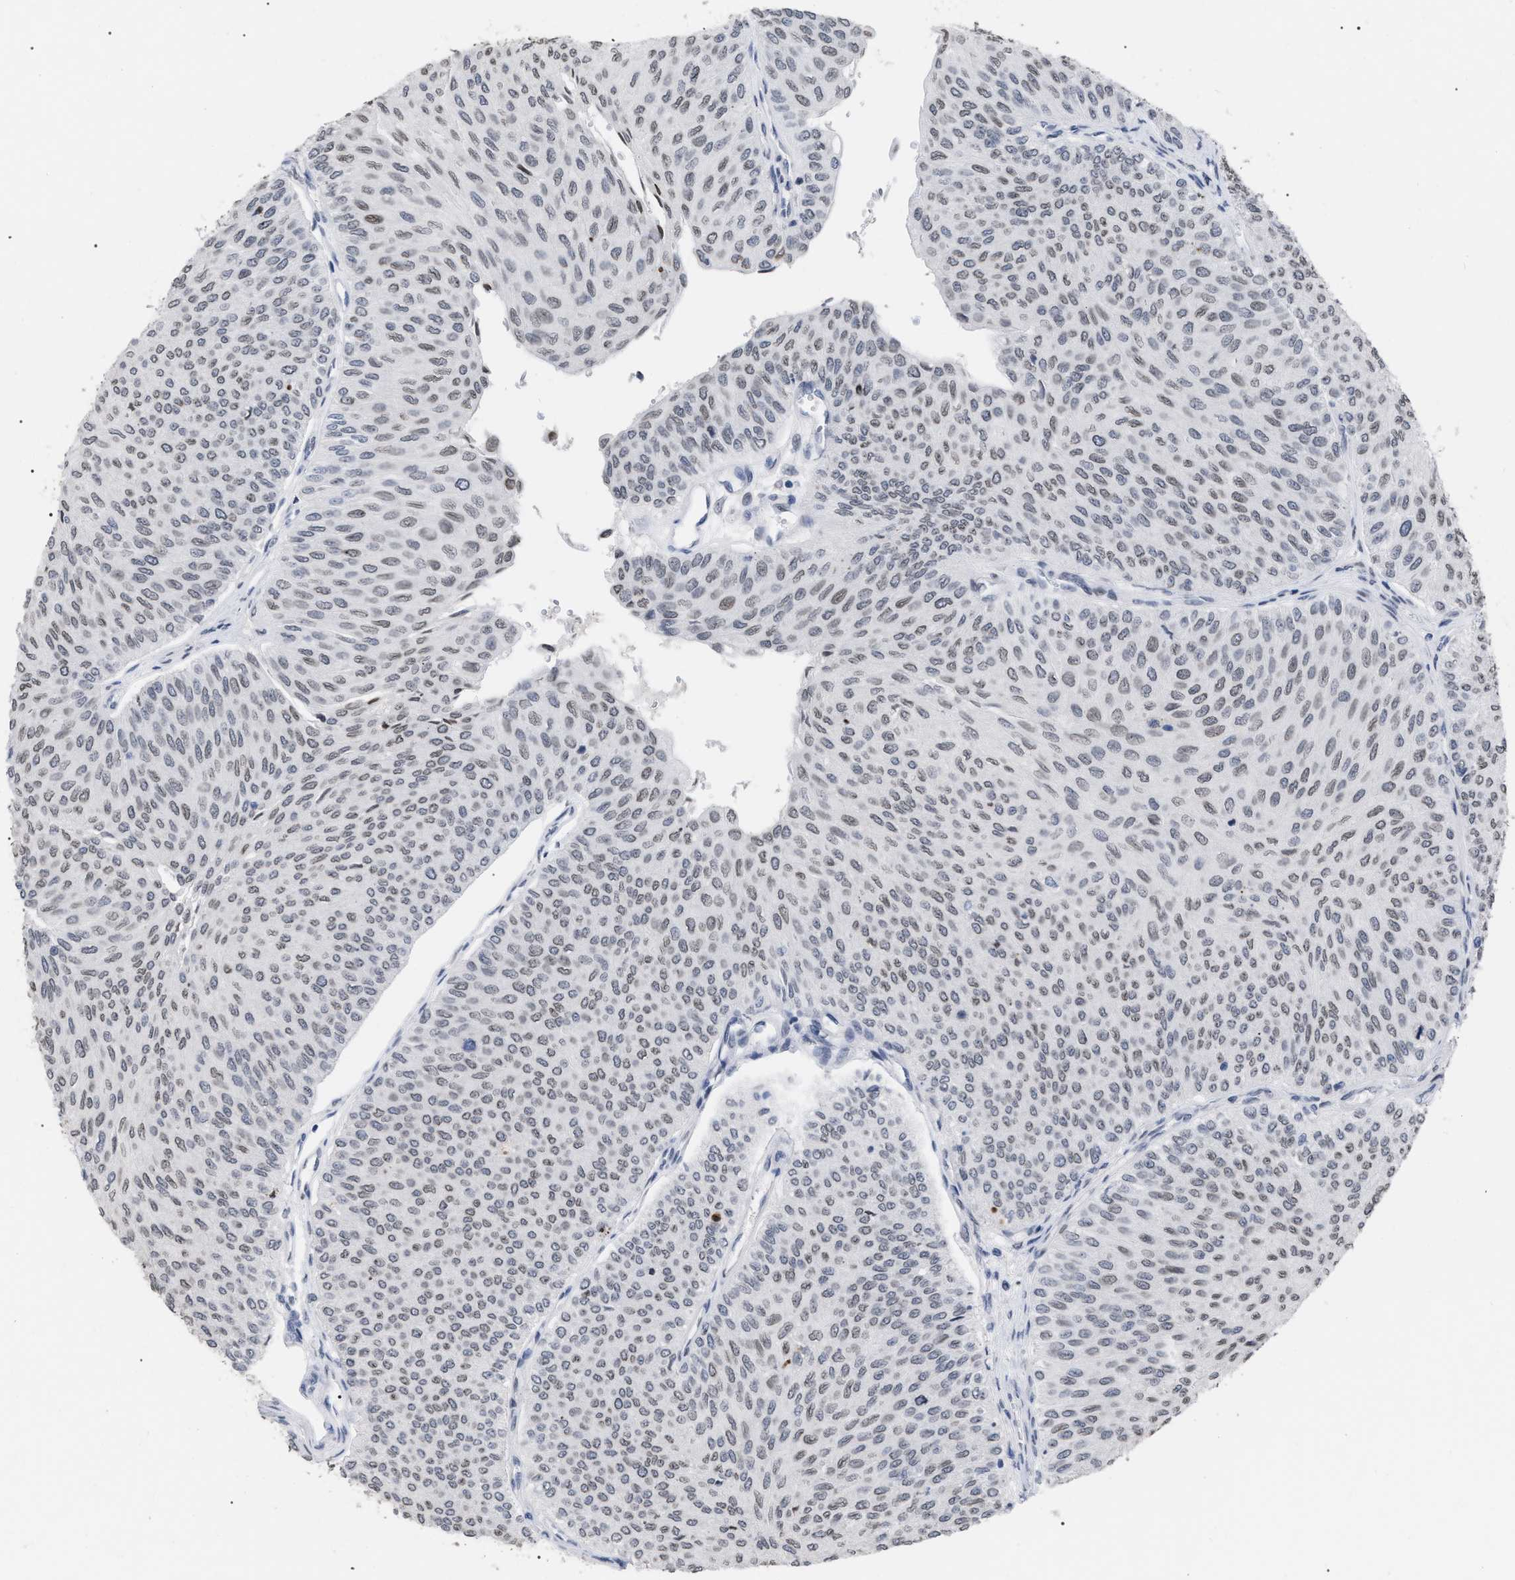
{"staining": {"intensity": "weak", "quantity": "25%-75%", "location": "nuclear"}, "tissue": "urothelial cancer", "cell_type": "Tumor cells", "image_type": "cancer", "snomed": [{"axis": "morphology", "description": "Urothelial carcinoma, Low grade"}, {"axis": "topography", "description": "Urinary bladder"}], "caption": "Urothelial cancer stained for a protein (brown) exhibits weak nuclear positive expression in approximately 25%-75% of tumor cells.", "gene": "TPR", "patient": {"sex": "male", "age": 78}}